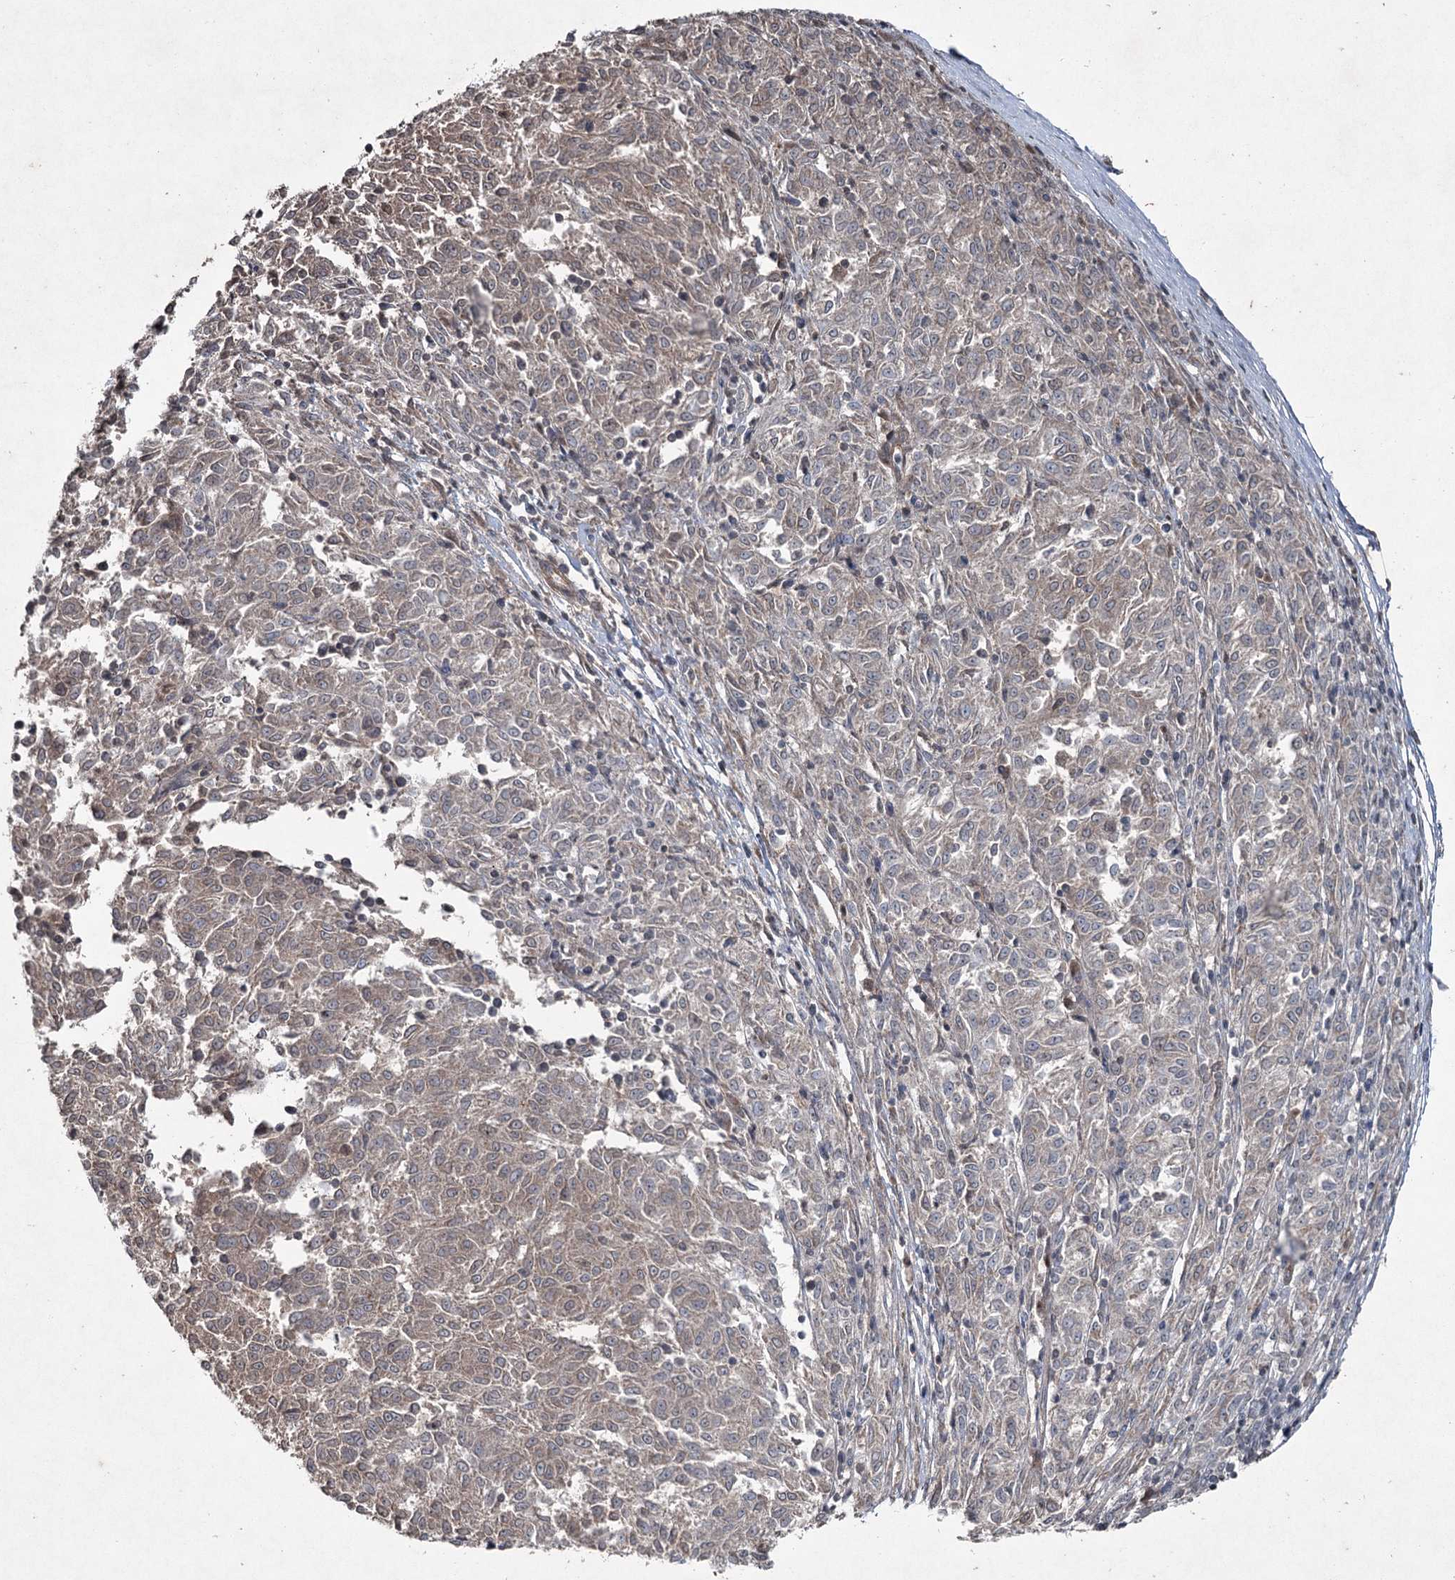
{"staining": {"intensity": "moderate", "quantity": "25%-75%", "location": "cytoplasmic/membranous"}, "tissue": "melanoma", "cell_type": "Tumor cells", "image_type": "cancer", "snomed": [{"axis": "morphology", "description": "Malignant melanoma, NOS"}, {"axis": "topography", "description": "Skin"}], "caption": "Human malignant melanoma stained with a brown dye demonstrates moderate cytoplasmic/membranous positive expression in about 25%-75% of tumor cells.", "gene": "PGLYRP2", "patient": {"sex": "female", "age": 72}}